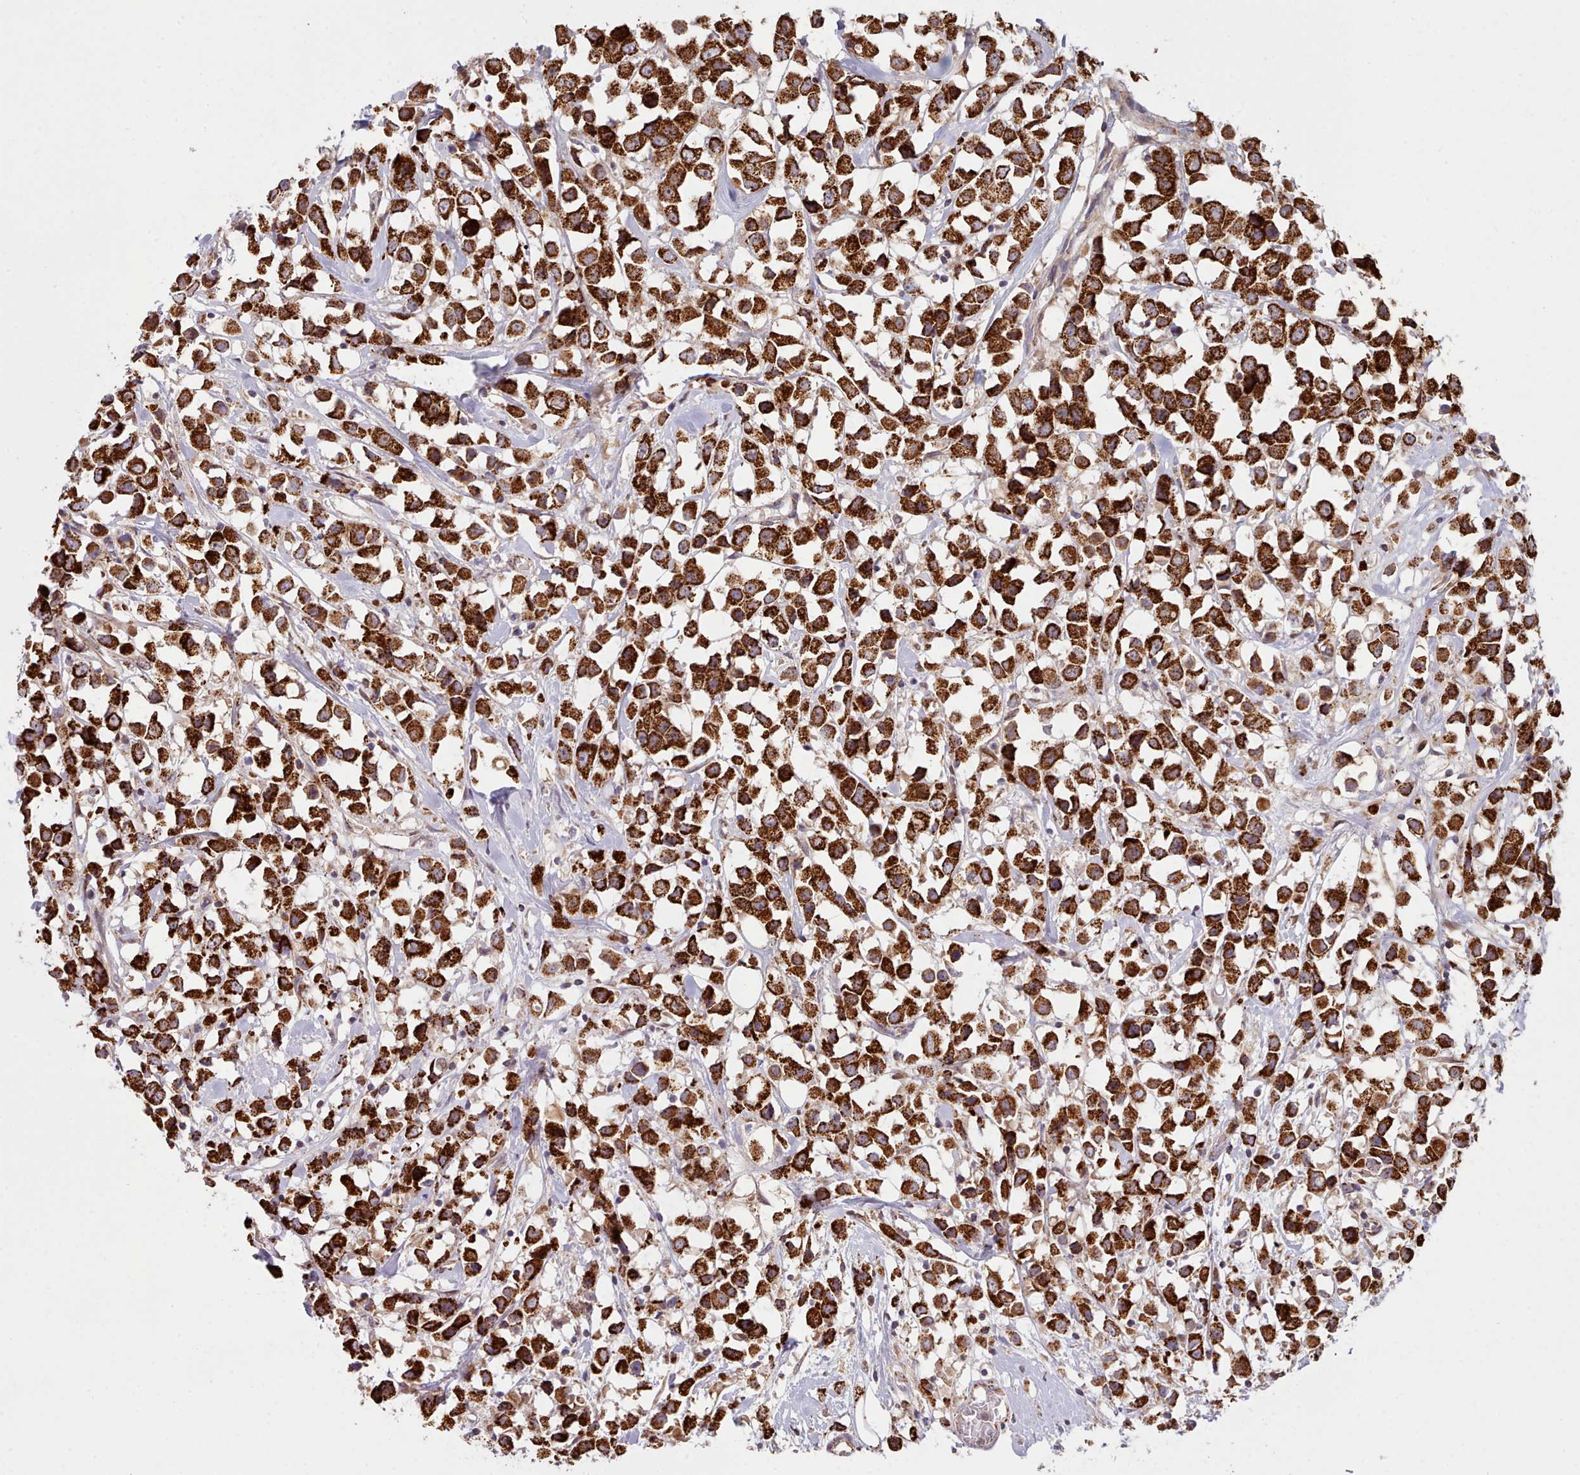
{"staining": {"intensity": "strong", "quantity": ">75%", "location": "cytoplasmic/membranous"}, "tissue": "breast cancer", "cell_type": "Tumor cells", "image_type": "cancer", "snomed": [{"axis": "morphology", "description": "Duct carcinoma"}, {"axis": "topography", "description": "Breast"}], "caption": "This image reveals breast cancer stained with immunohistochemistry (IHC) to label a protein in brown. The cytoplasmic/membranous of tumor cells show strong positivity for the protein. Nuclei are counter-stained blue.", "gene": "HSDL2", "patient": {"sex": "female", "age": 61}}